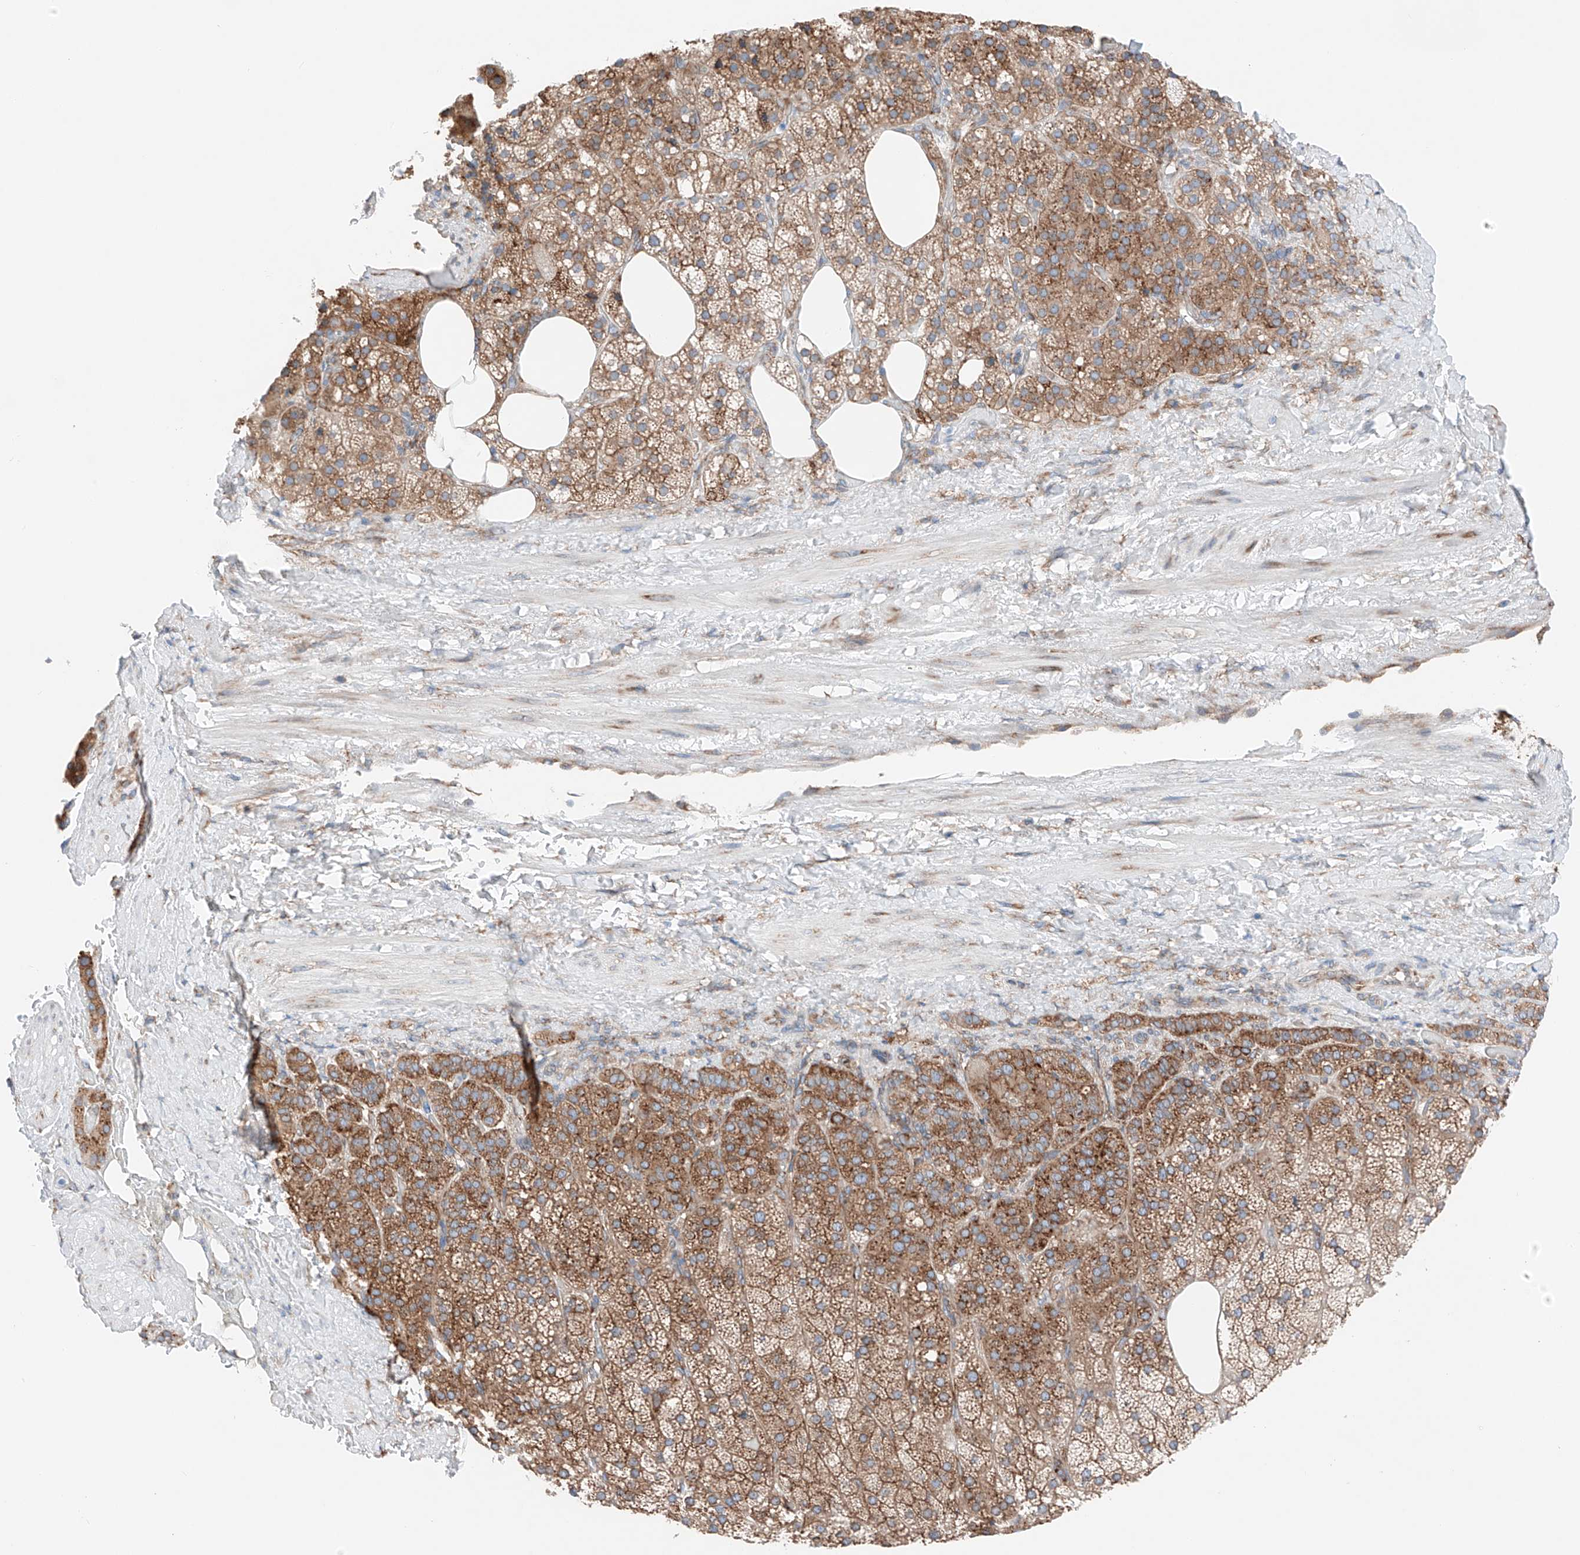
{"staining": {"intensity": "moderate", "quantity": ">75%", "location": "cytoplasmic/membranous"}, "tissue": "adrenal gland", "cell_type": "Glandular cells", "image_type": "normal", "snomed": [{"axis": "morphology", "description": "Normal tissue, NOS"}, {"axis": "topography", "description": "Adrenal gland"}], "caption": "This is an image of IHC staining of normal adrenal gland, which shows moderate expression in the cytoplasmic/membranous of glandular cells.", "gene": "CRELD1", "patient": {"sex": "female", "age": 59}}